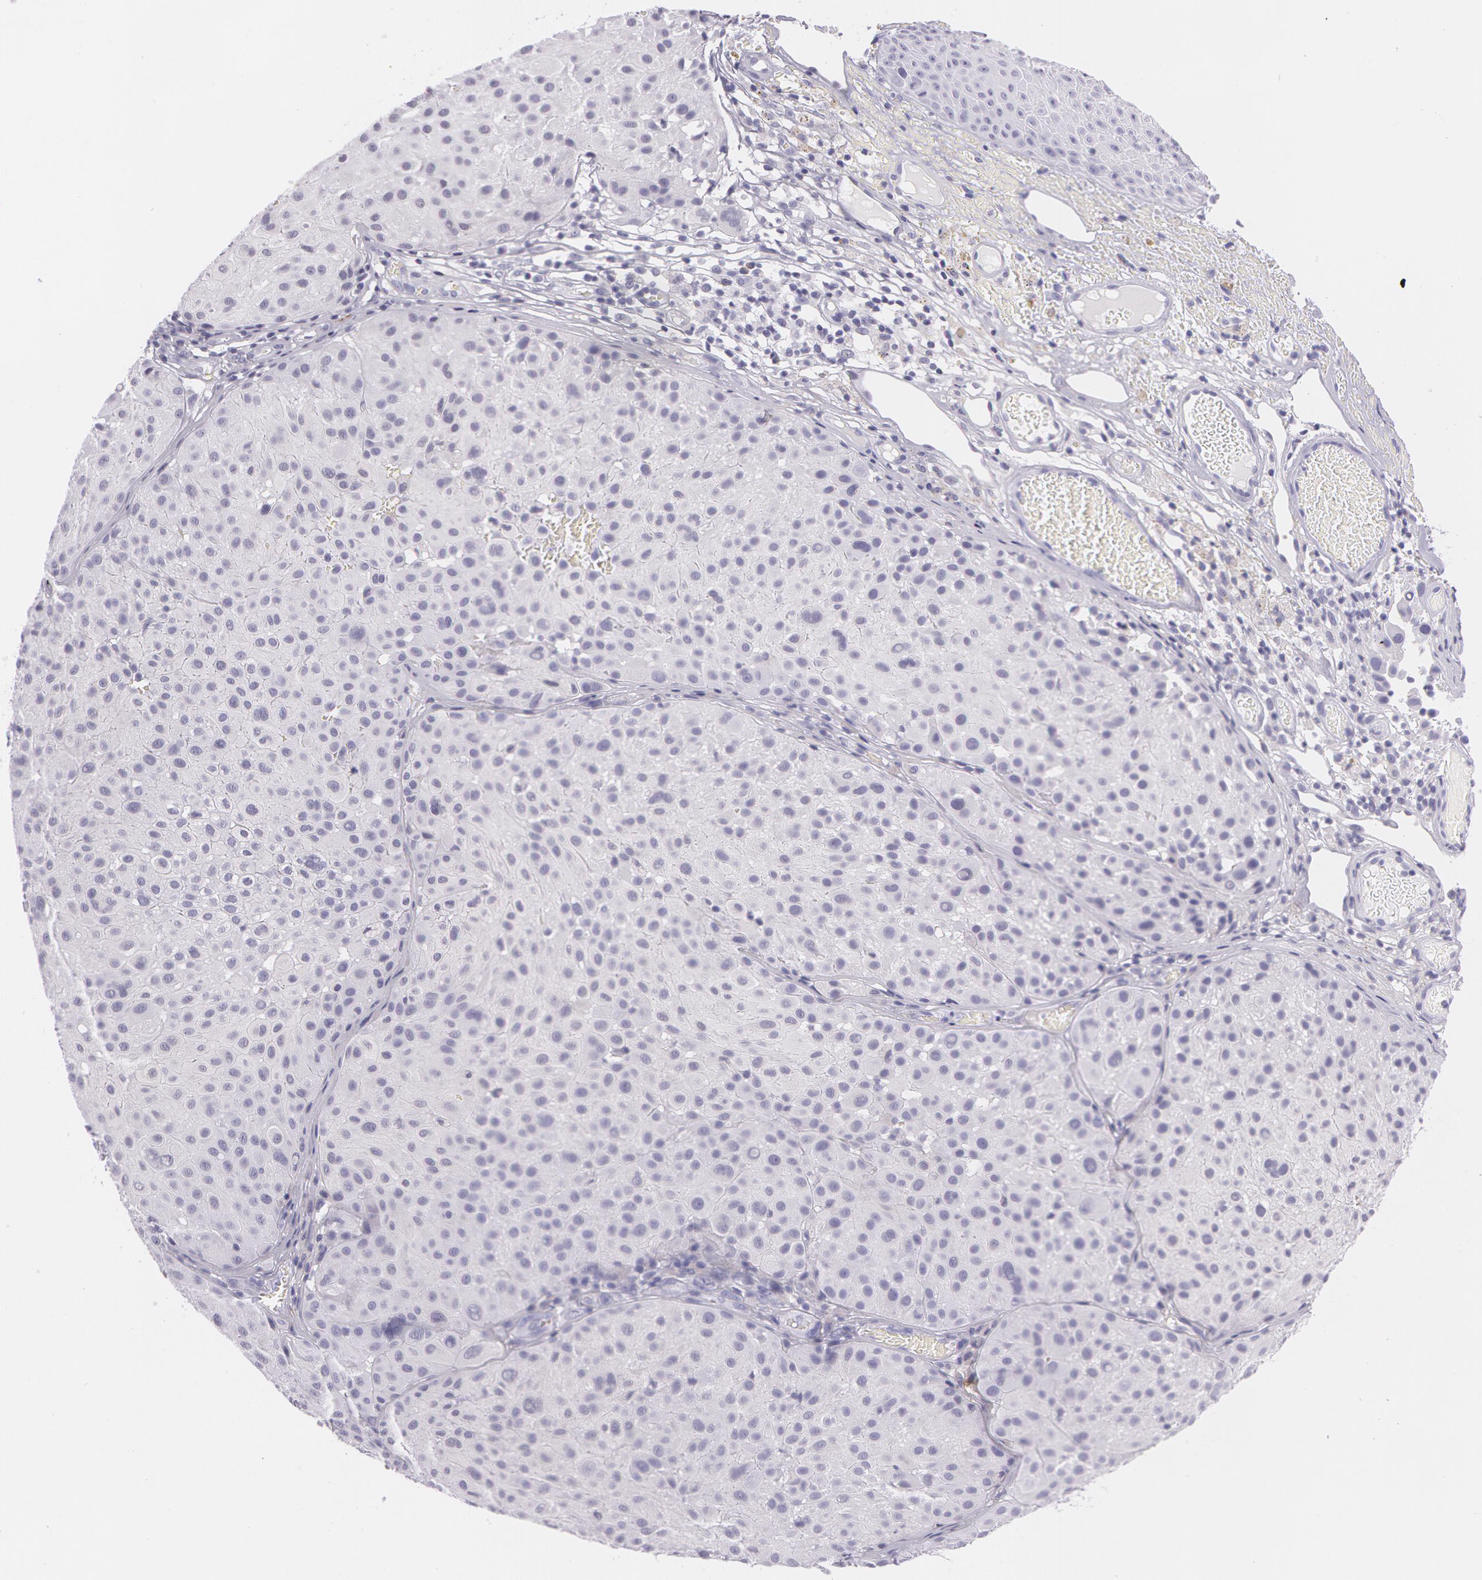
{"staining": {"intensity": "negative", "quantity": "none", "location": "none"}, "tissue": "melanoma", "cell_type": "Tumor cells", "image_type": "cancer", "snomed": [{"axis": "morphology", "description": "Malignant melanoma, NOS"}, {"axis": "topography", "description": "Skin"}], "caption": "DAB (3,3'-diaminobenzidine) immunohistochemical staining of human melanoma exhibits no significant staining in tumor cells.", "gene": "SNCG", "patient": {"sex": "male", "age": 36}}